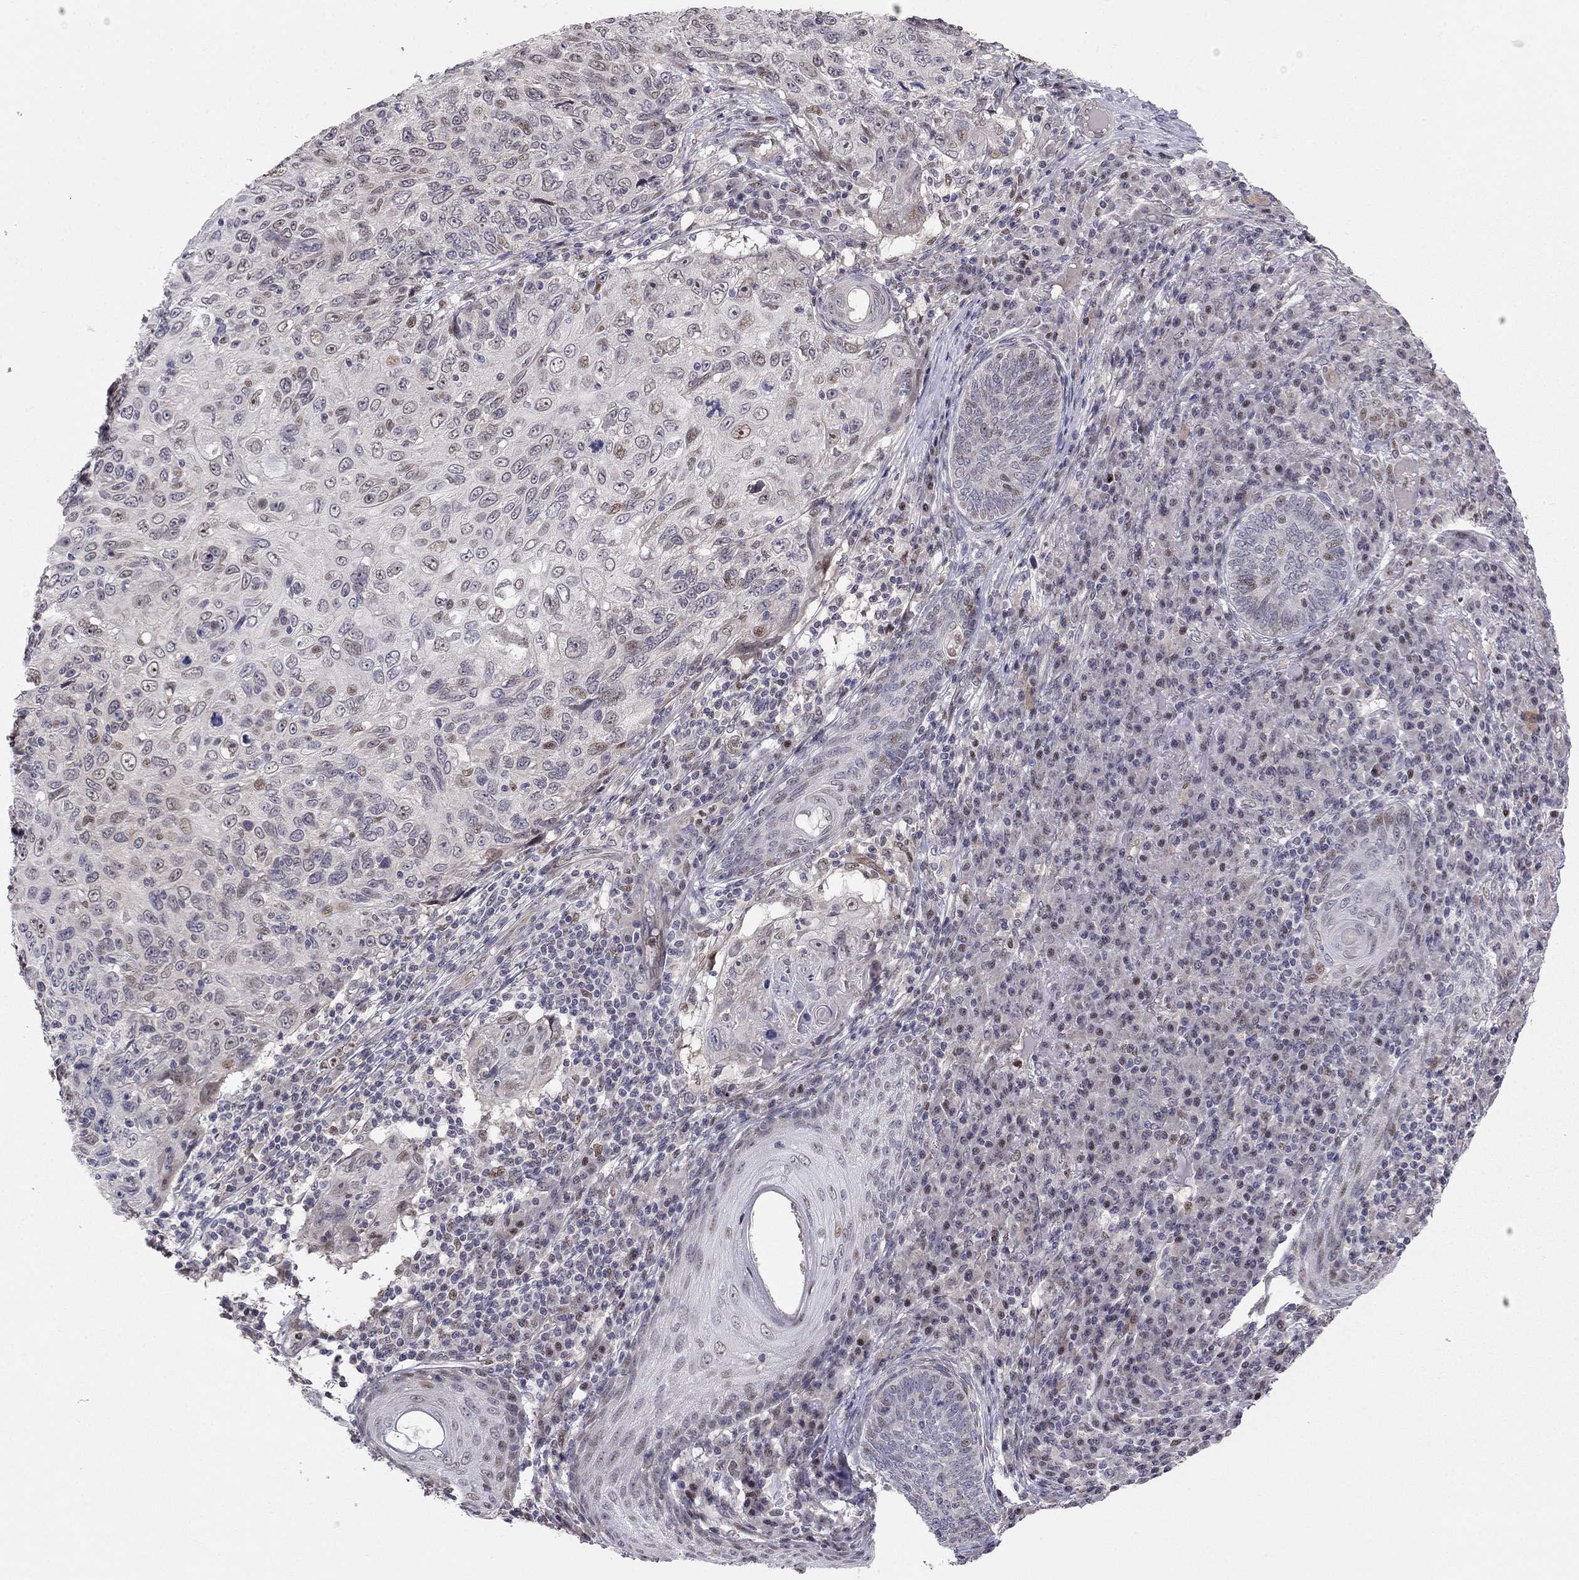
{"staining": {"intensity": "moderate", "quantity": "<25%", "location": "nuclear"}, "tissue": "skin cancer", "cell_type": "Tumor cells", "image_type": "cancer", "snomed": [{"axis": "morphology", "description": "Squamous cell carcinoma, NOS"}, {"axis": "topography", "description": "Skin"}], "caption": "Immunohistochemistry (IHC) (DAB (3,3'-diaminobenzidine)) staining of skin cancer displays moderate nuclear protein staining in about <25% of tumor cells.", "gene": "LRRC39", "patient": {"sex": "male", "age": 92}}